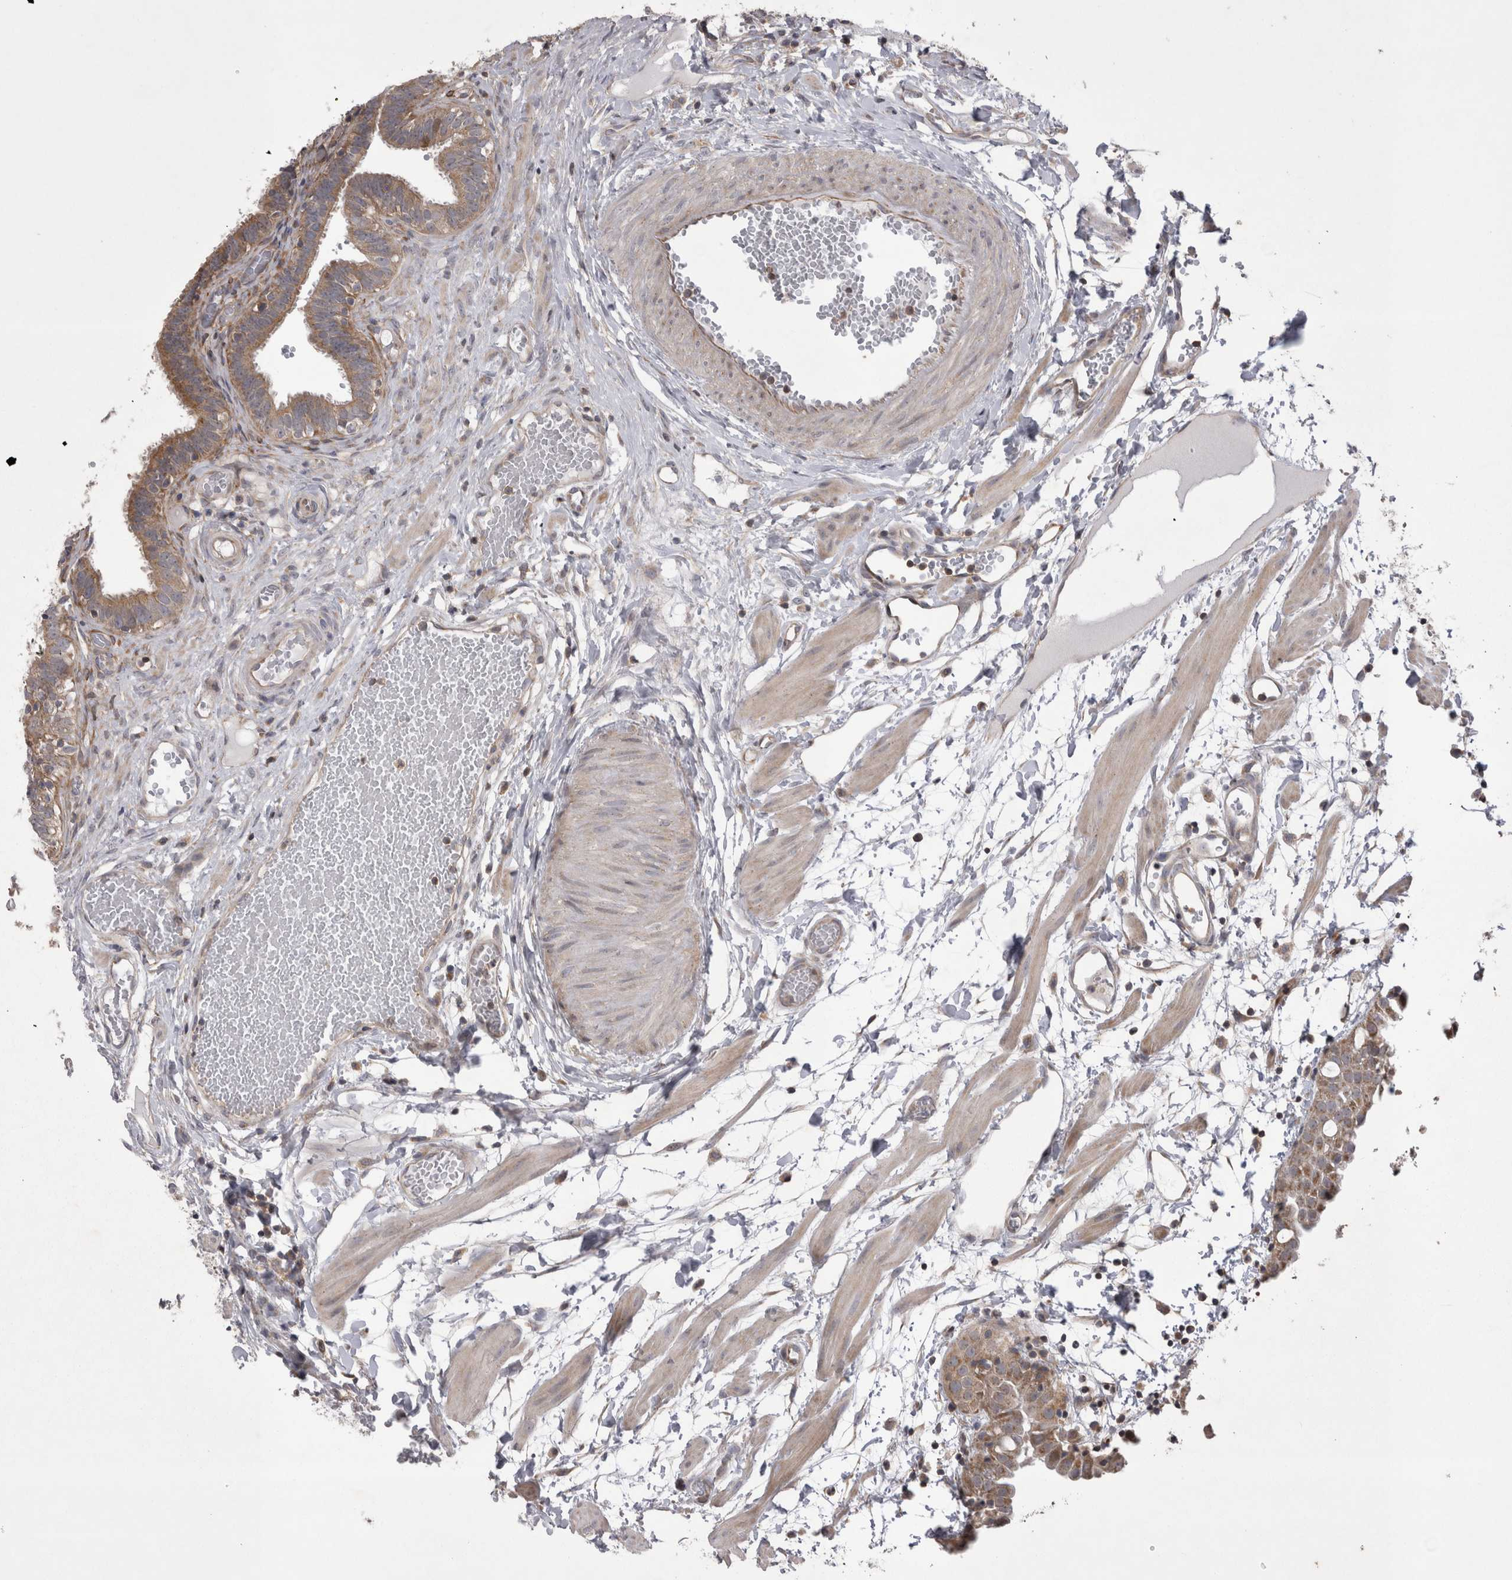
{"staining": {"intensity": "weak", "quantity": ">75%", "location": "cytoplasmic/membranous"}, "tissue": "fallopian tube", "cell_type": "Glandular cells", "image_type": "normal", "snomed": [{"axis": "morphology", "description": "Normal tissue, NOS"}, {"axis": "topography", "description": "Fallopian tube"}, {"axis": "topography", "description": "Placenta"}], "caption": "Immunohistochemical staining of unremarkable human fallopian tube displays weak cytoplasmic/membranous protein expression in approximately >75% of glandular cells.", "gene": "TSPOAP1", "patient": {"sex": "female", "age": 32}}